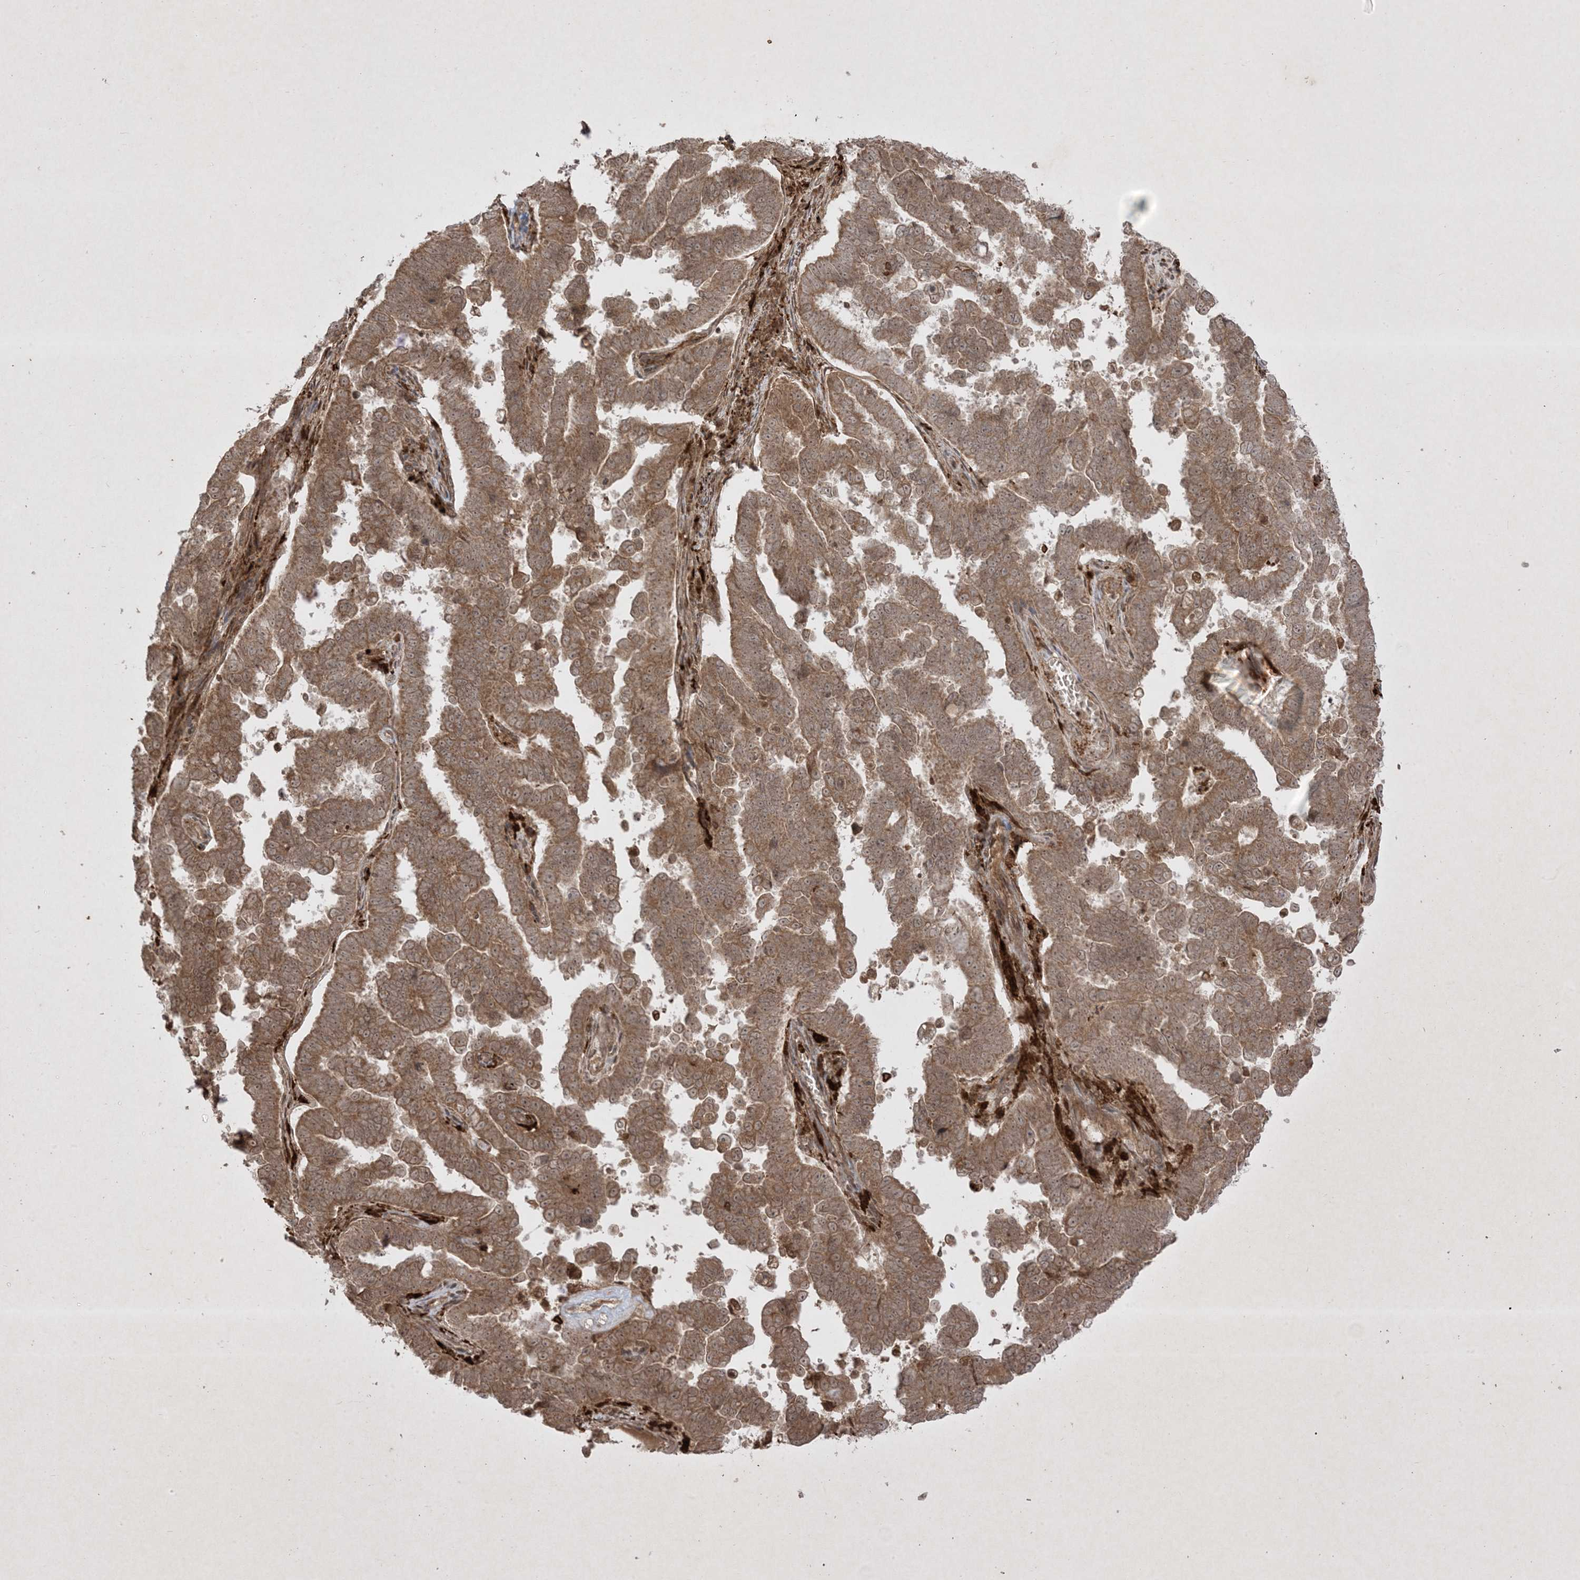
{"staining": {"intensity": "moderate", "quantity": ">75%", "location": "cytoplasmic/membranous"}, "tissue": "endometrial cancer", "cell_type": "Tumor cells", "image_type": "cancer", "snomed": [{"axis": "morphology", "description": "Adenocarcinoma, NOS"}, {"axis": "topography", "description": "Endometrium"}], "caption": "Endometrial cancer (adenocarcinoma) stained for a protein exhibits moderate cytoplasmic/membranous positivity in tumor cells.", "gene": "PTK6", "patient": {"sex": "female", "age": 75}}